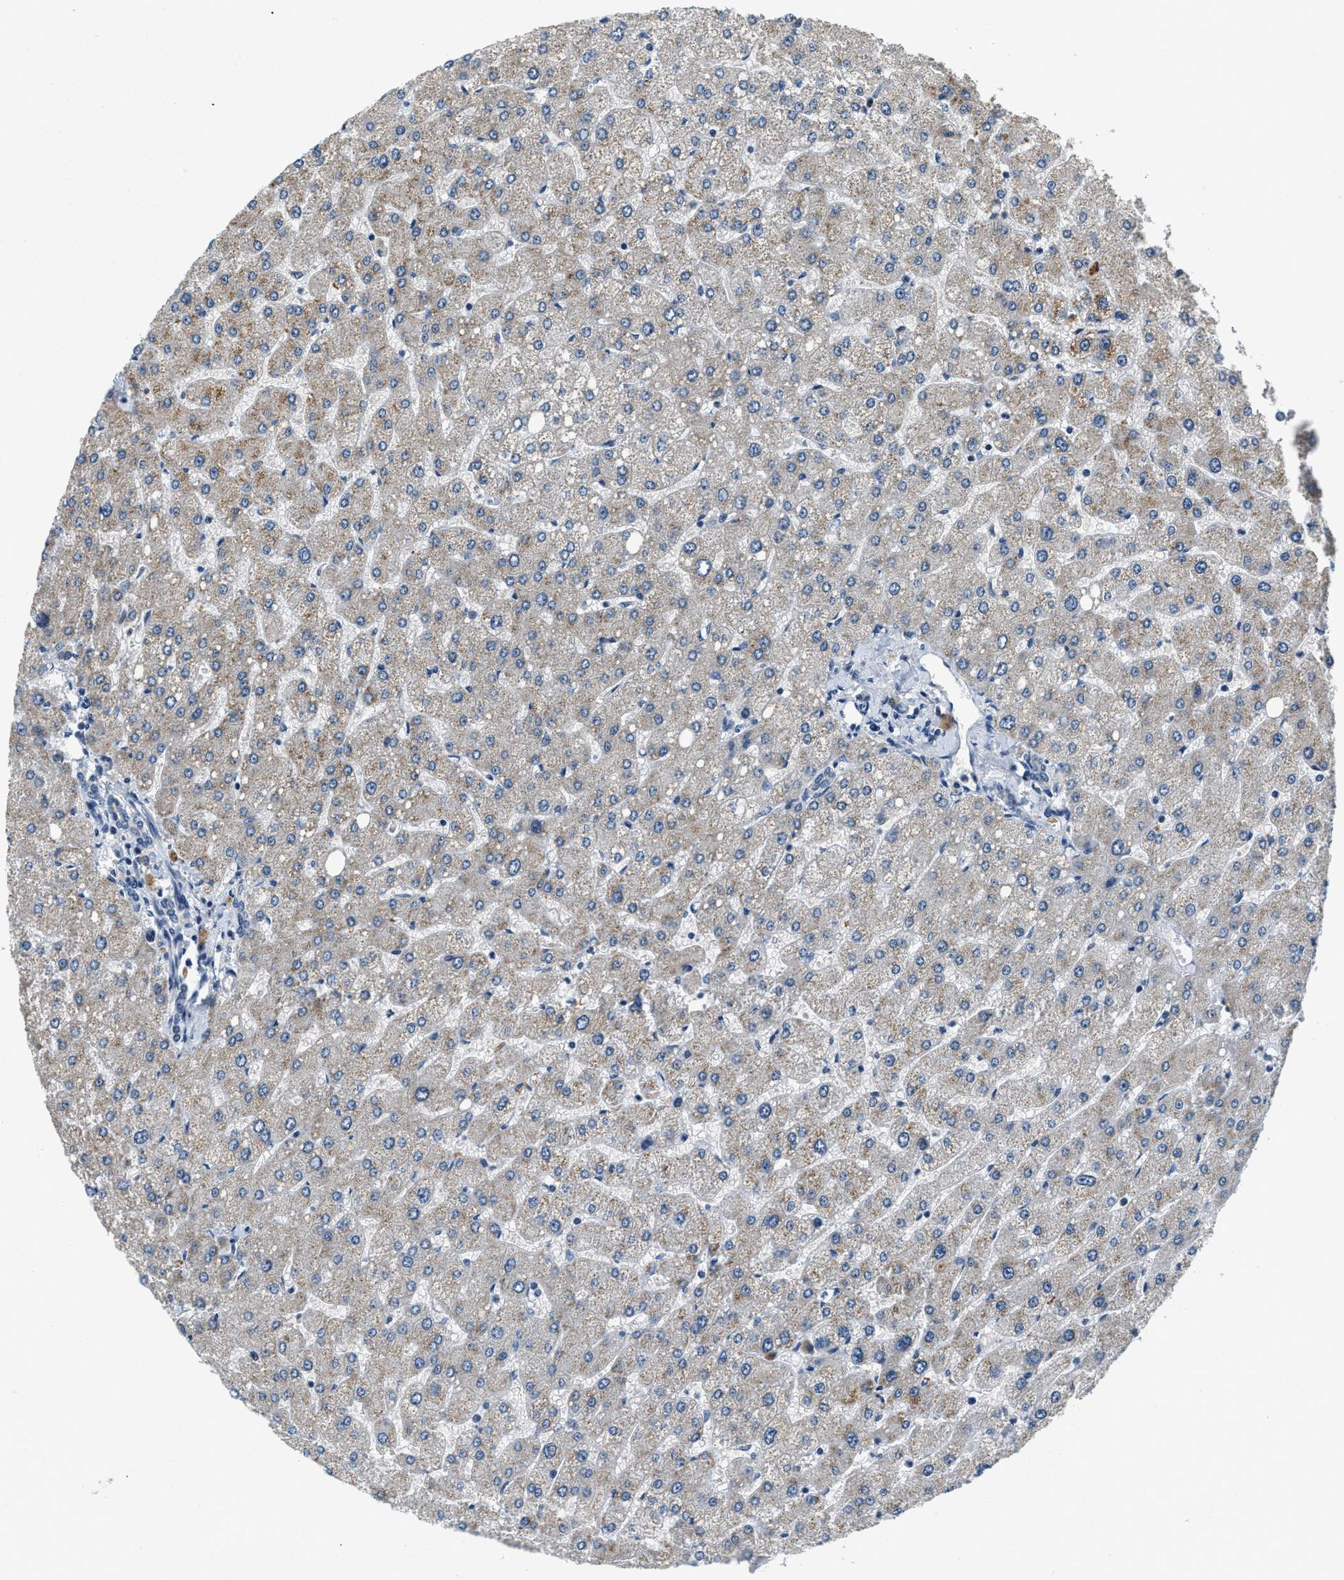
{"staining": {"intensity": "negative", "quantity": "none", "location": "none"}, "tissue": "liver", "cell_type": "Cholangiocytes", "image_type": "normal", "snomed": [{"axis": "morphology", "description": "Normal tissue, NOS"}, {"axis": "topography", "description": "Liver"}], "caption": "This photomicrograph is of unremarkable liver stained with immunohistochemistry (IHC) to label a protein in brown with the nuclei are counter-stained blue. There is no expression in cholangiocytes.", "gene": "YAE1", "patient": {"sex": "male", "age": 55}}